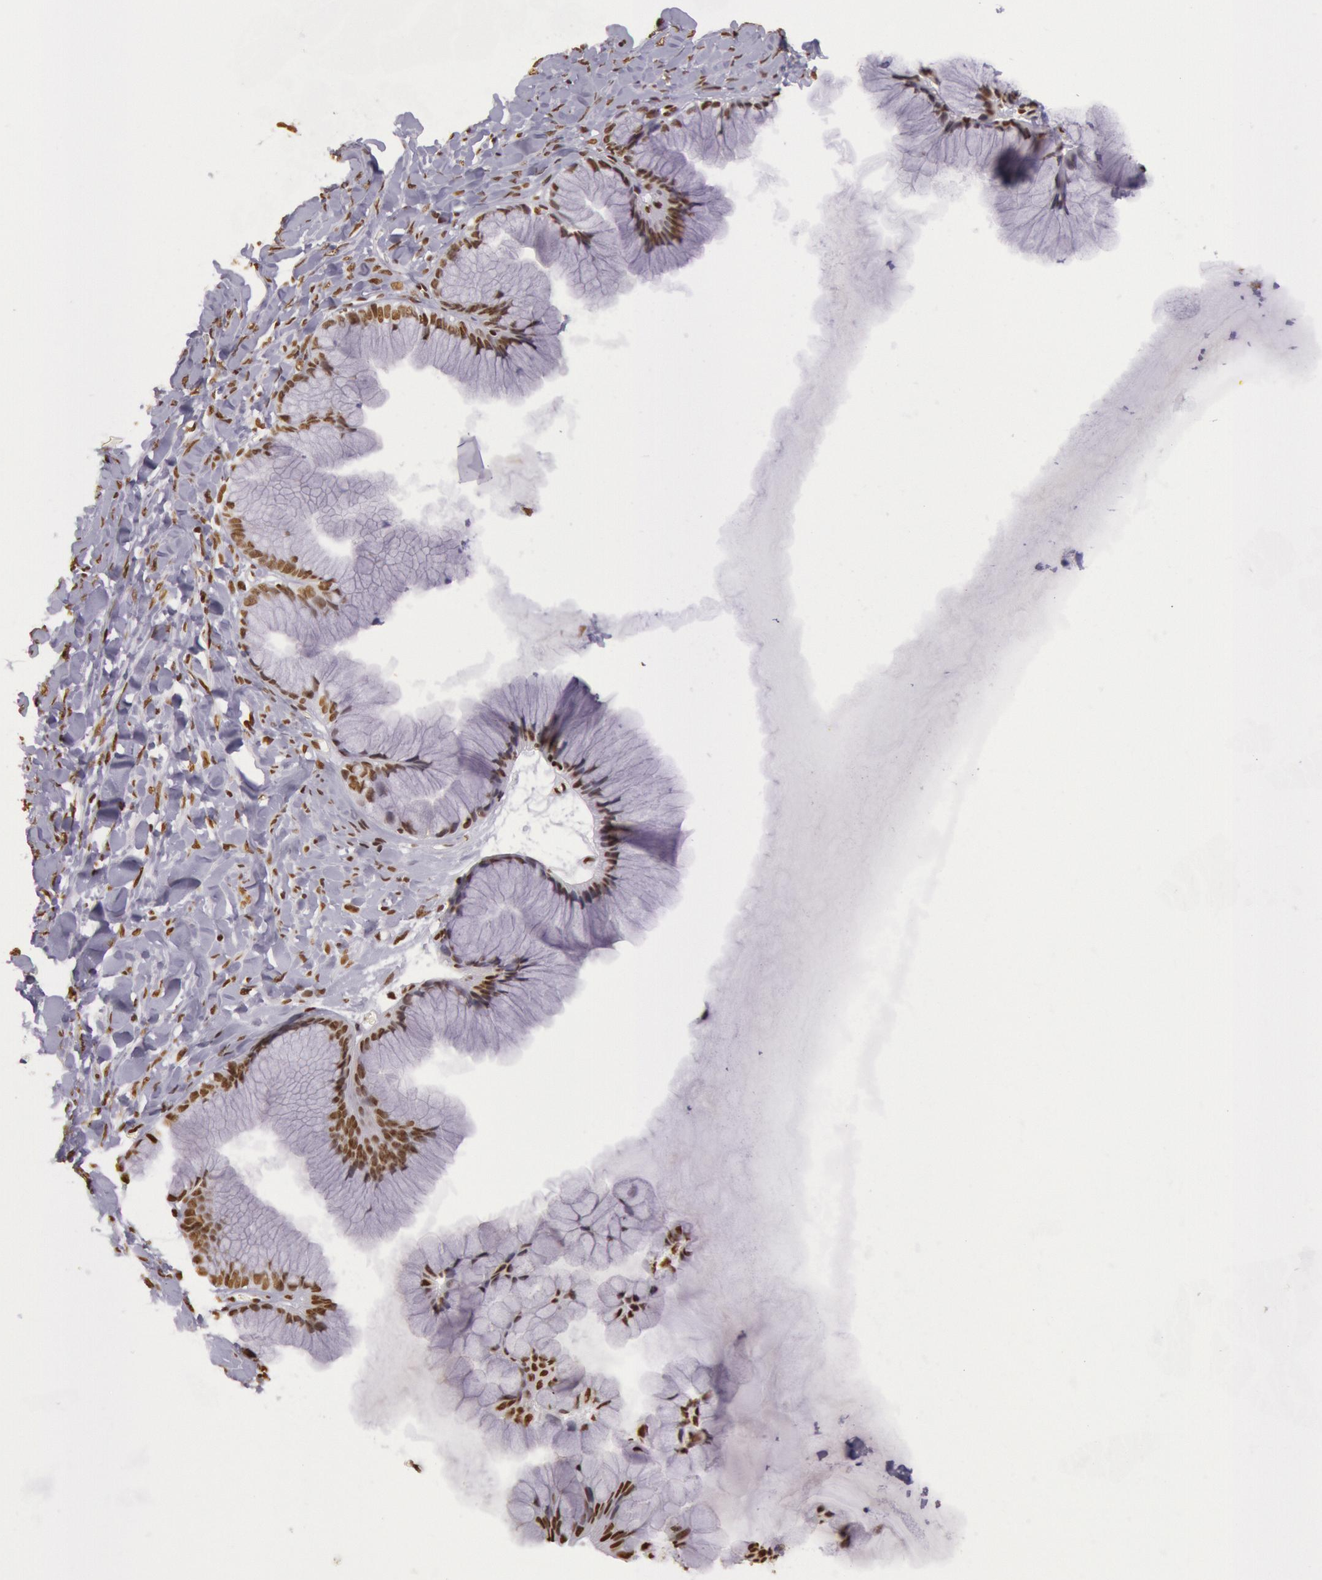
{"staining": {"intensity": "moderate", "quantity": ">75%", "location": "nuclear"}, "tissue": "ovarian cancer", "cell_type": "Tumor cells", "image_type": "cancer", "snomed": [{"axis": "morphology", "description": "Cystadenocarcinoma, mucinous, NOS"}, {"axis": "topography", "description": "Ovary"}], "caption": "An immunohistochemistry micrograph of tumor tissue is shown. Protein staining in brown highlights moderate nuclear positivity in ovarian cancer (mucinous cystadenocarcinoma) within tumor cells.", "gene": "HNRNPH2", "patient": {"sex": "female", "age": 41}}